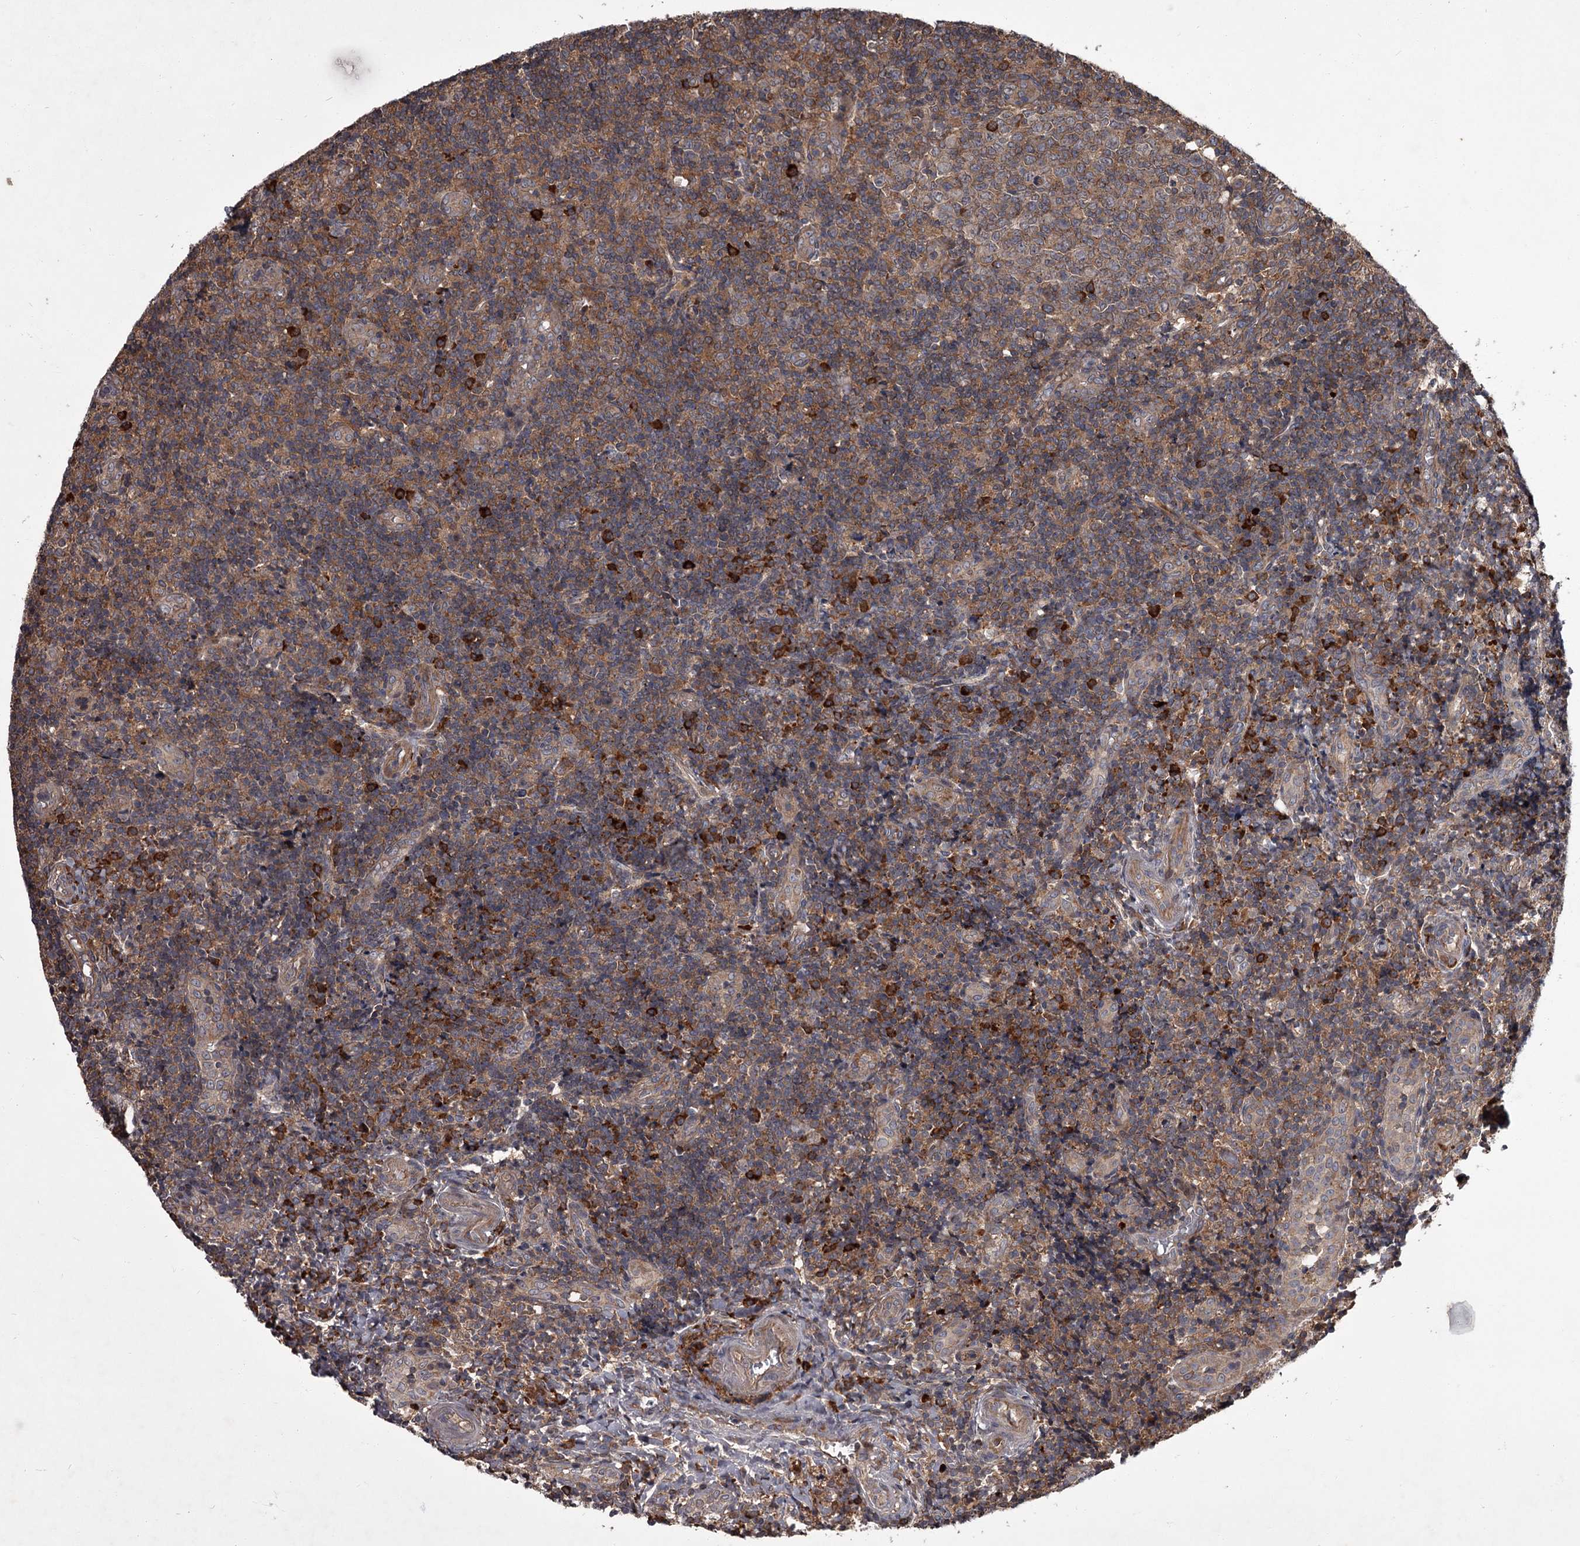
{"staining": {"intensity": "moderate", "quantity": ">75%", "location": "cytoplasmic/membranous"}, "tissue": "tonsil", "cell_type": "Germinal center cells", "image_type": "normal", "snomed": [{"axis": "morphology", "description": "Normal tissue, NOS"}, {"axis": "topography", "description": "Tonsil"}], "caption": "Immunohistochemistry of benign human tonsil demonstrates medium levels of moderate cytoplasmic/membranous staining in about >75% of germinal center cells.", "gene": "UNC93B1", "patient": {"sex": "female", "age": 19}}